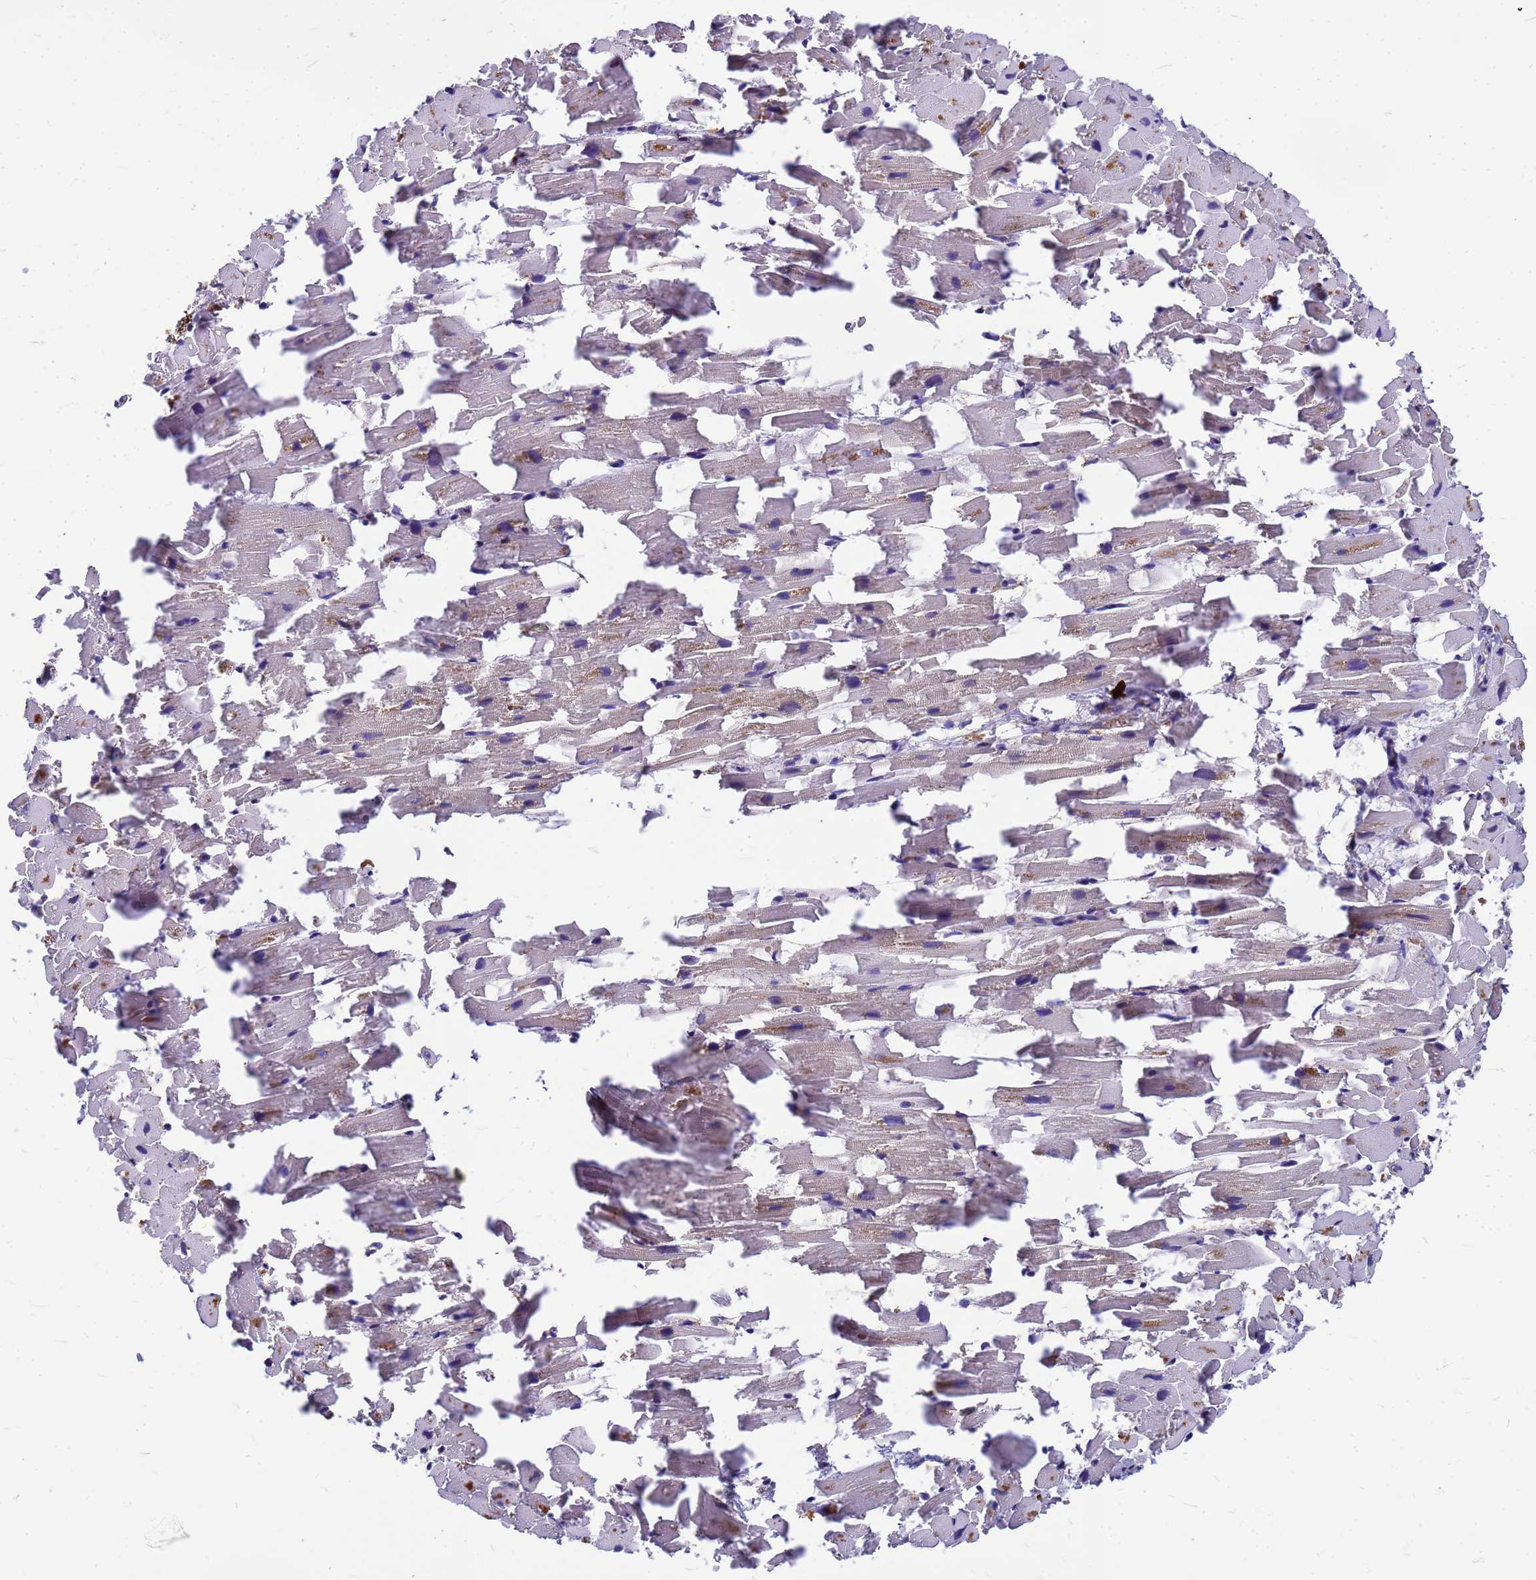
{"staining": {"intensity": "moderate", "quantity": "25%-75%", "location": "cytoplasmic/membranous"}, "tissue": "heart muscle", "cell_type": "Cardiomyocytes", "image_type": "normal", "snomed": [{"axis": "morphology", "description": "Normal tissue, NOS"}, {"axis": "topography", "description": "Heart"}], "caption": "Benign heart muscle exhibits moderate cytoplasmic/membranous staining in approximately 25%-75% of cardiomyocytes.", "gene": "GID4", "patient": {"sex": "female", "age": 64}}